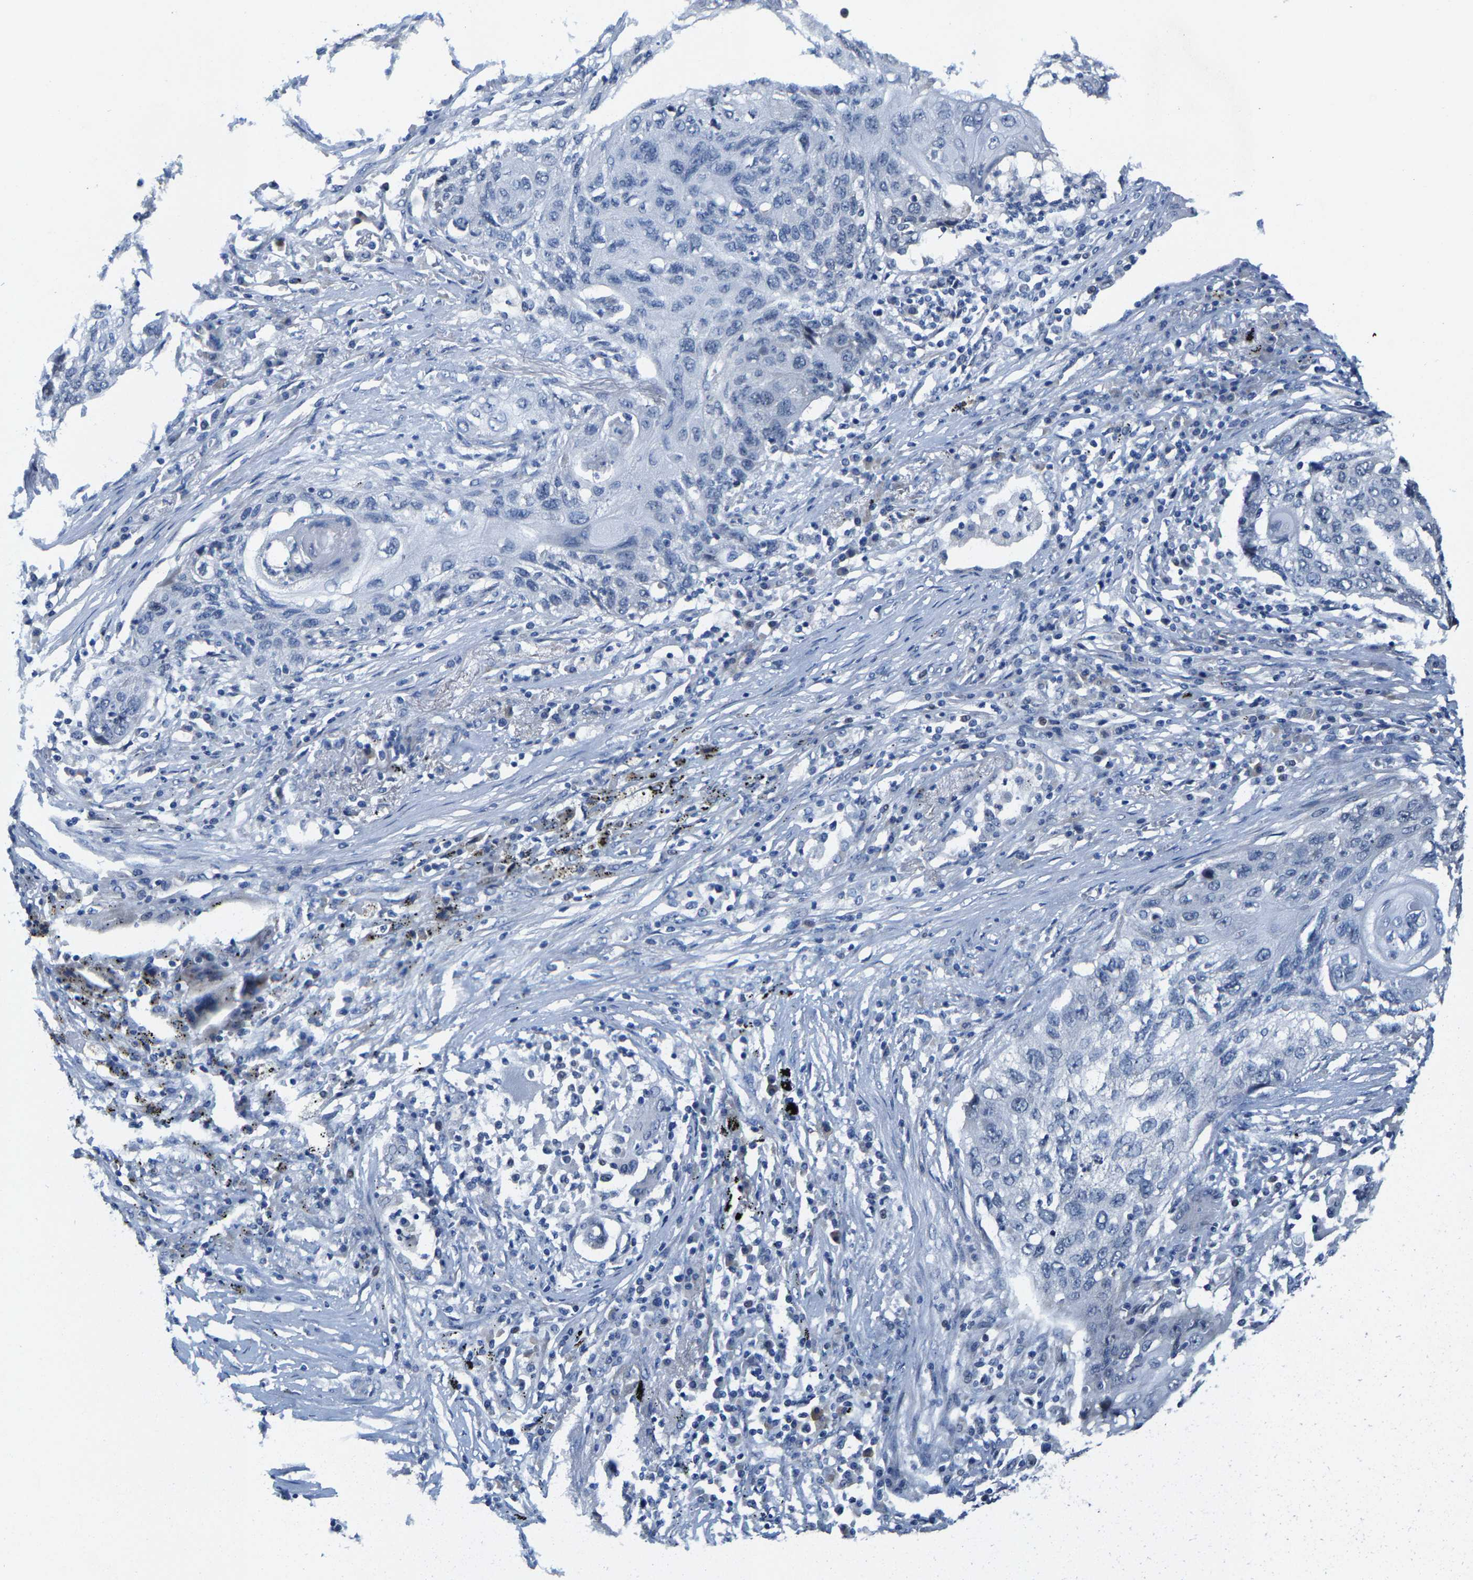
{"staining": {"intensity": "negative", "quantity": "none", "location": "none"}, "tissue": "lung cancer", "cell_type": "Tumor cells", "image_type": "cancer", "snomed": [{"axis": "morphology", "description": "Squamous cell carcinoma, NOS"}, {"axis": "topography", "description": "Lung"}], "caption": "Immunohistochemistry photomicrograph of neoplastic tissue: lung cancer (squamous cell carcinoma) stained with DAB (3,3'-diaminobenzidine) displays no significant protein expression in tumor cells.", "gene": "KLHL1", "patient": {"sex": "female", "age": 63}}